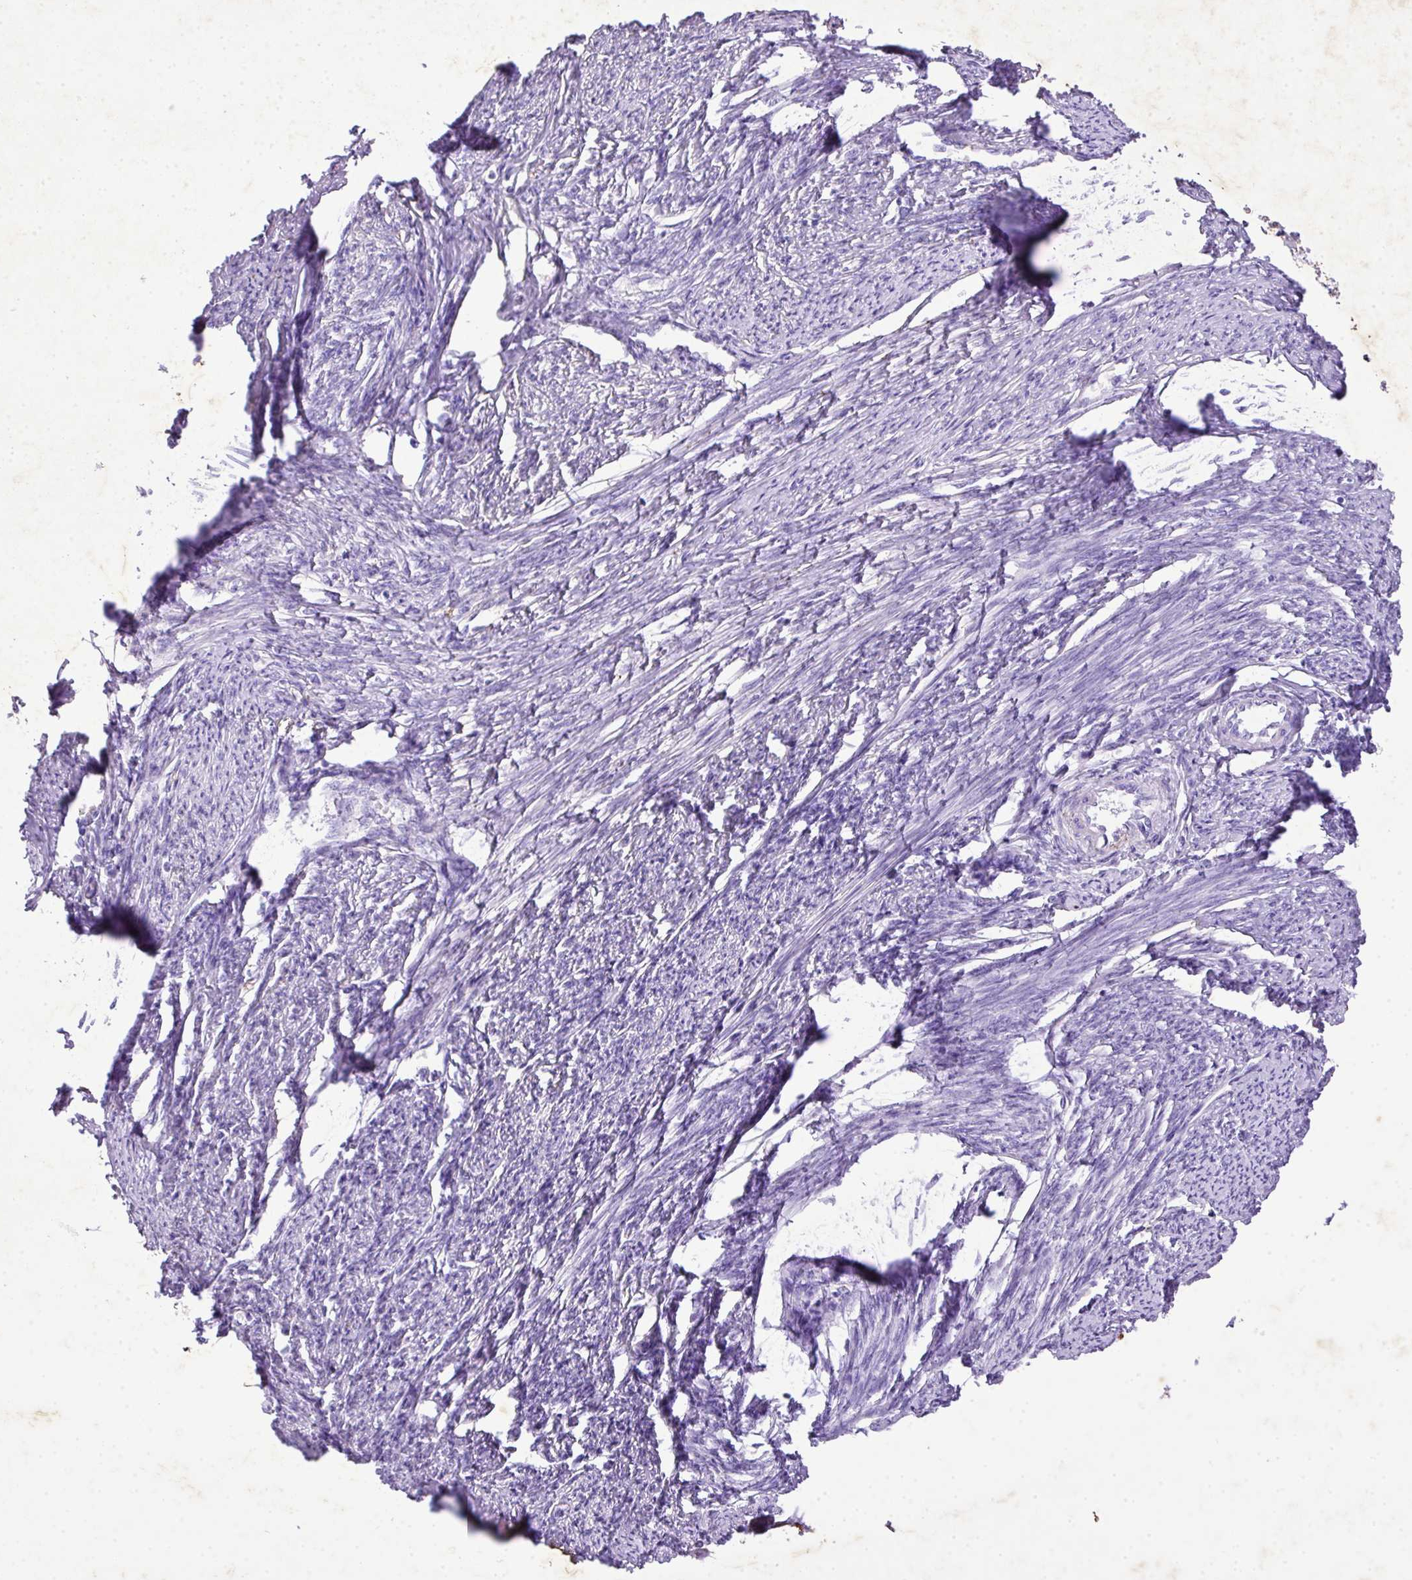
{"staining": {"intensity": "weak", "quantity": "<25%", "location": "cytoplasmic/membranous"}, "tissue": "smooth muscle", "cell_type": "Smooth muscle cells", "image_type": "normal", "snomed": [{"axis": "morphology", "description": "Normal tissue, NOS"}, {"axis": "topography", "description": "Smooth muscle"}, {"axis": "topography", "description": "Uterus"}], "caption": "IHC of normal human smooth muscle shows no staining in smooth muscle cells. (DAB (3,3'-diaminobenzidine) immunohistochemistry with hematoxylin counter stain).", "gene": "KCNJ11", "patient": {"sex": "female", "age": 59}}